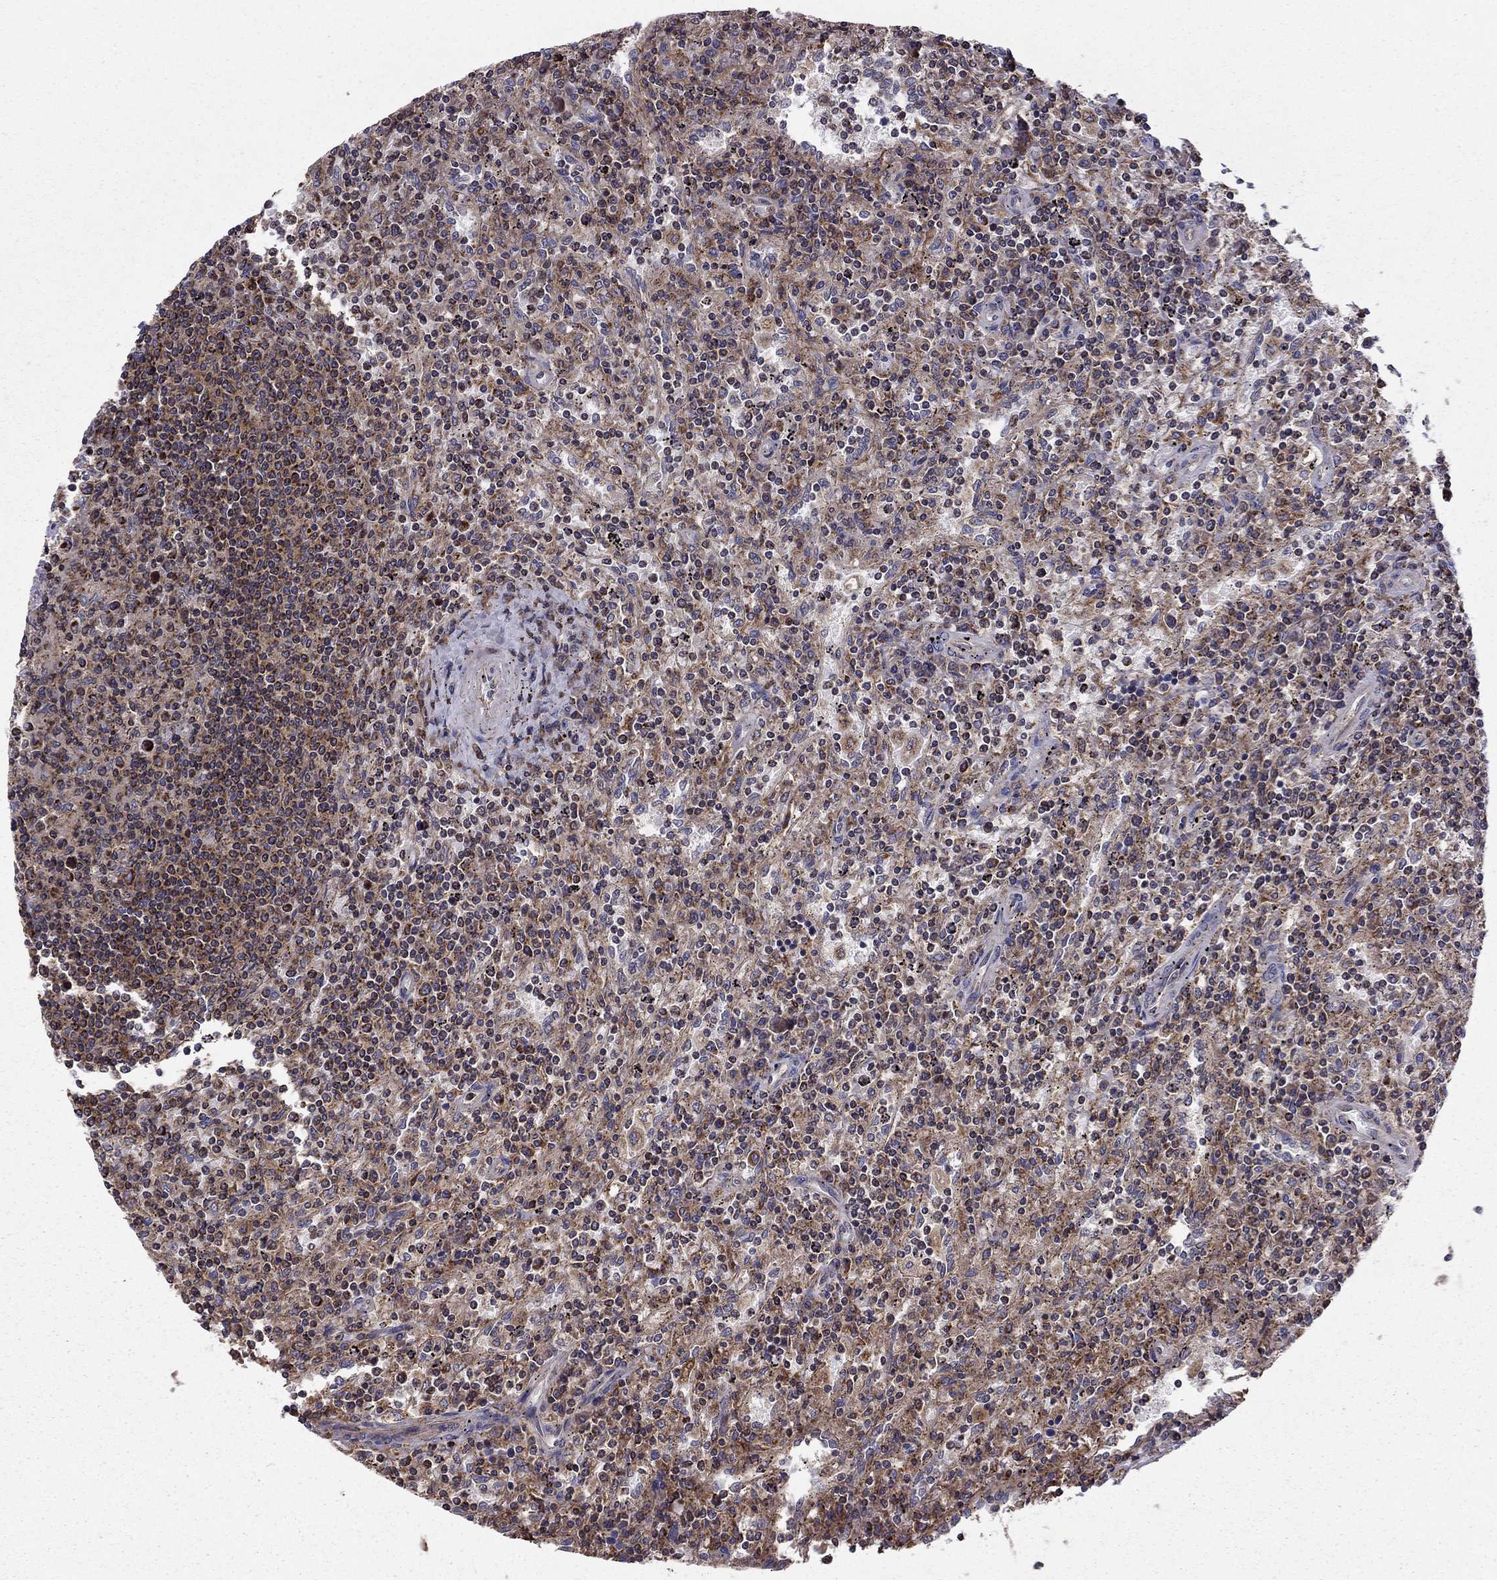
{"staining": {"intensity": "moderate", "quantity": "<25%", "location": "cytoplasmic/membranous"}, "tissue": "lymphoma", "cell_type": "Tumor cells", "image_type": "cancer", "snomed": [{"axis": "morphology", "description": "Malignant lymphoma, non-Hodgkin's type, Low grade"}, {"axis": "topography", "description": "Spleen"}], "caption": "This image exhibits lymphoma stained with immunohistochemistry to label a protein in brown. The cytoplasmic/membranous of tumor cells show moderate positivity for the protein. Nuclei are counter-stained blue.", "gene": "ALG6", "patient": {"sex": "male", "age": 62}}